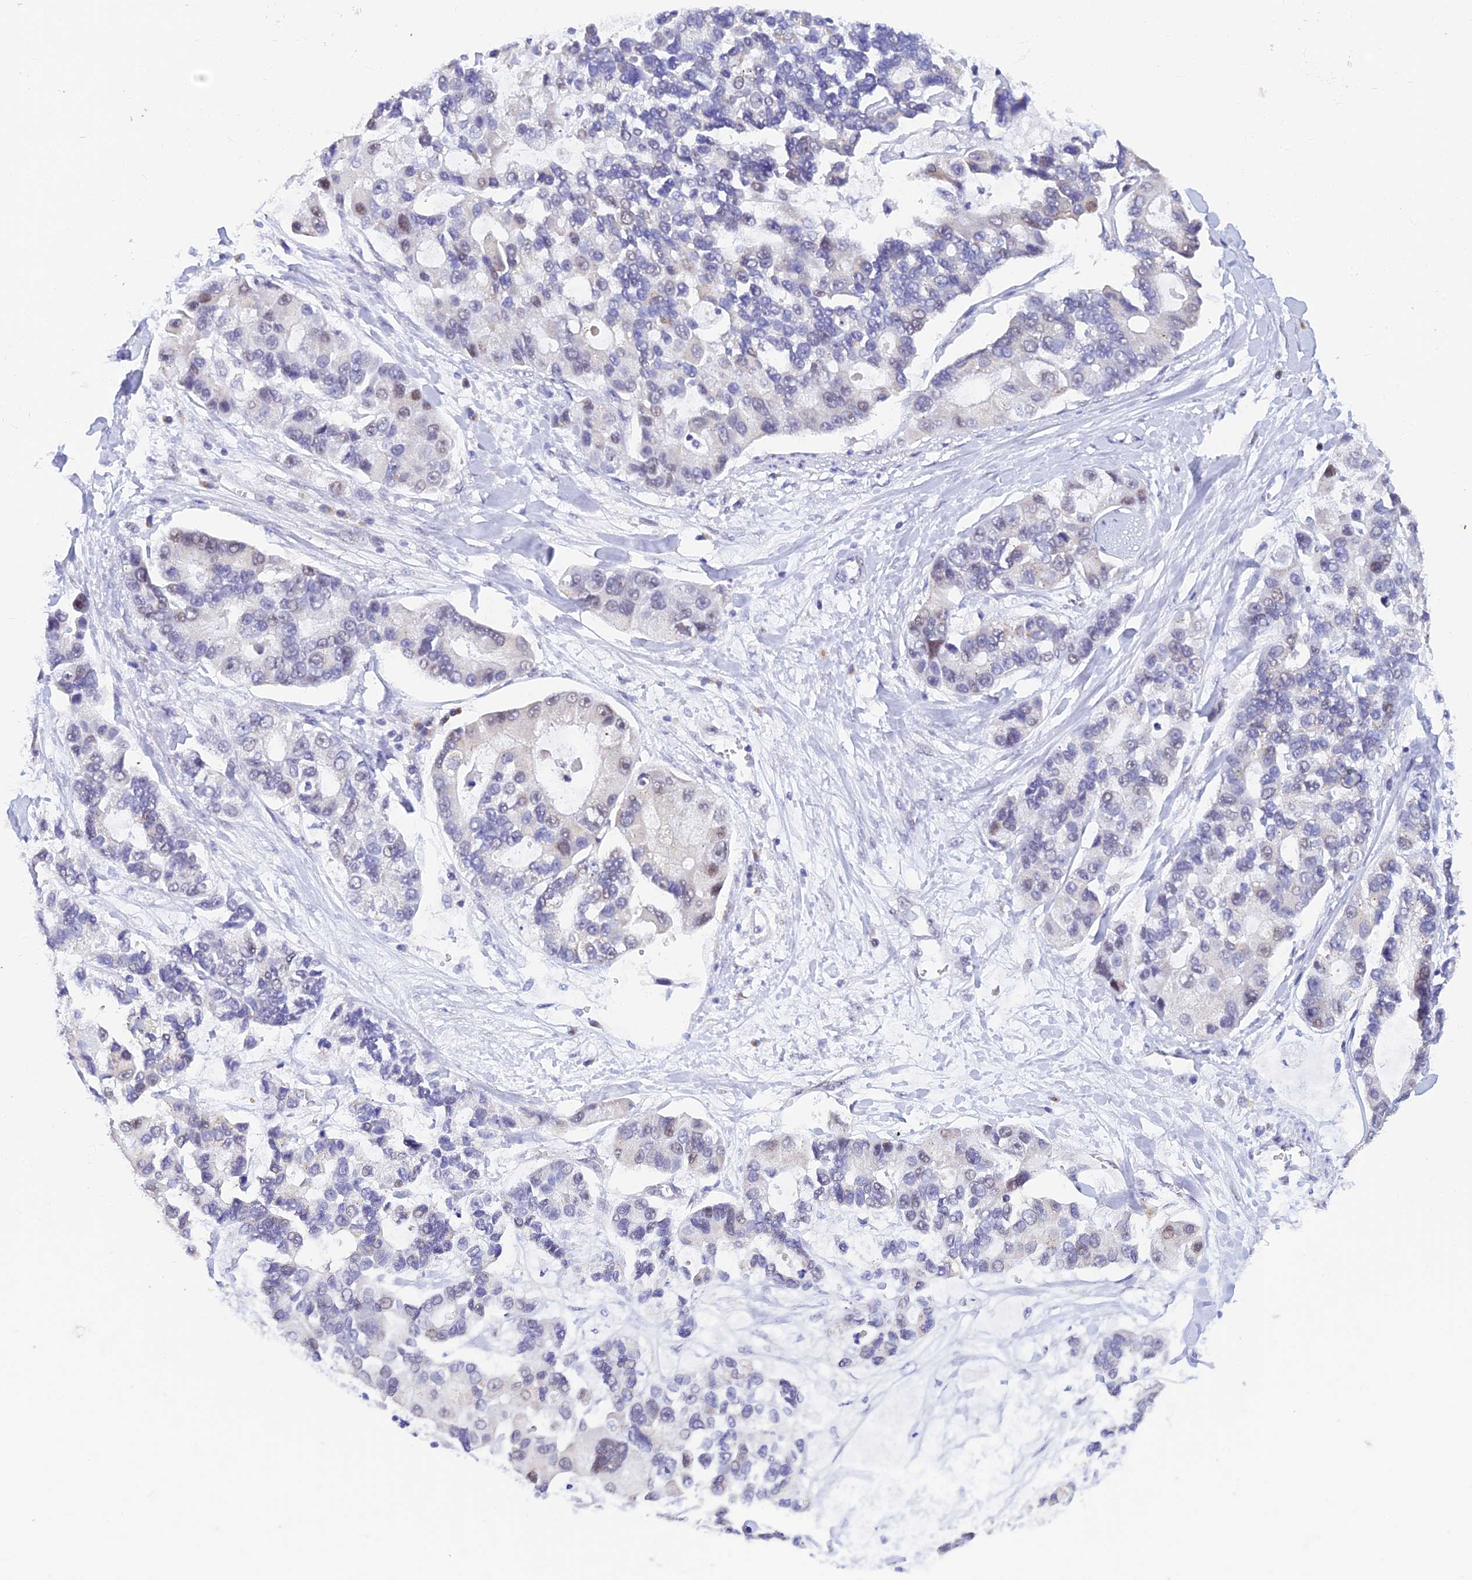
{"staining": {"intensity": "negative", "quantity": "none", "location": "none"}, "tissue": "lung cancer", "cell_type": "Tumor cells", "image_type": "cancer", "snomed": [{"axis": "morphology", "description": "Adenocarcinoma, NOS"}, {"axis": "topography", "description": "Lung"}], "caption": "There is no significant expression in tumor cells of lung cancer.", "gene": "INKA1", "patient": {"sex": "female", "age": 54}}